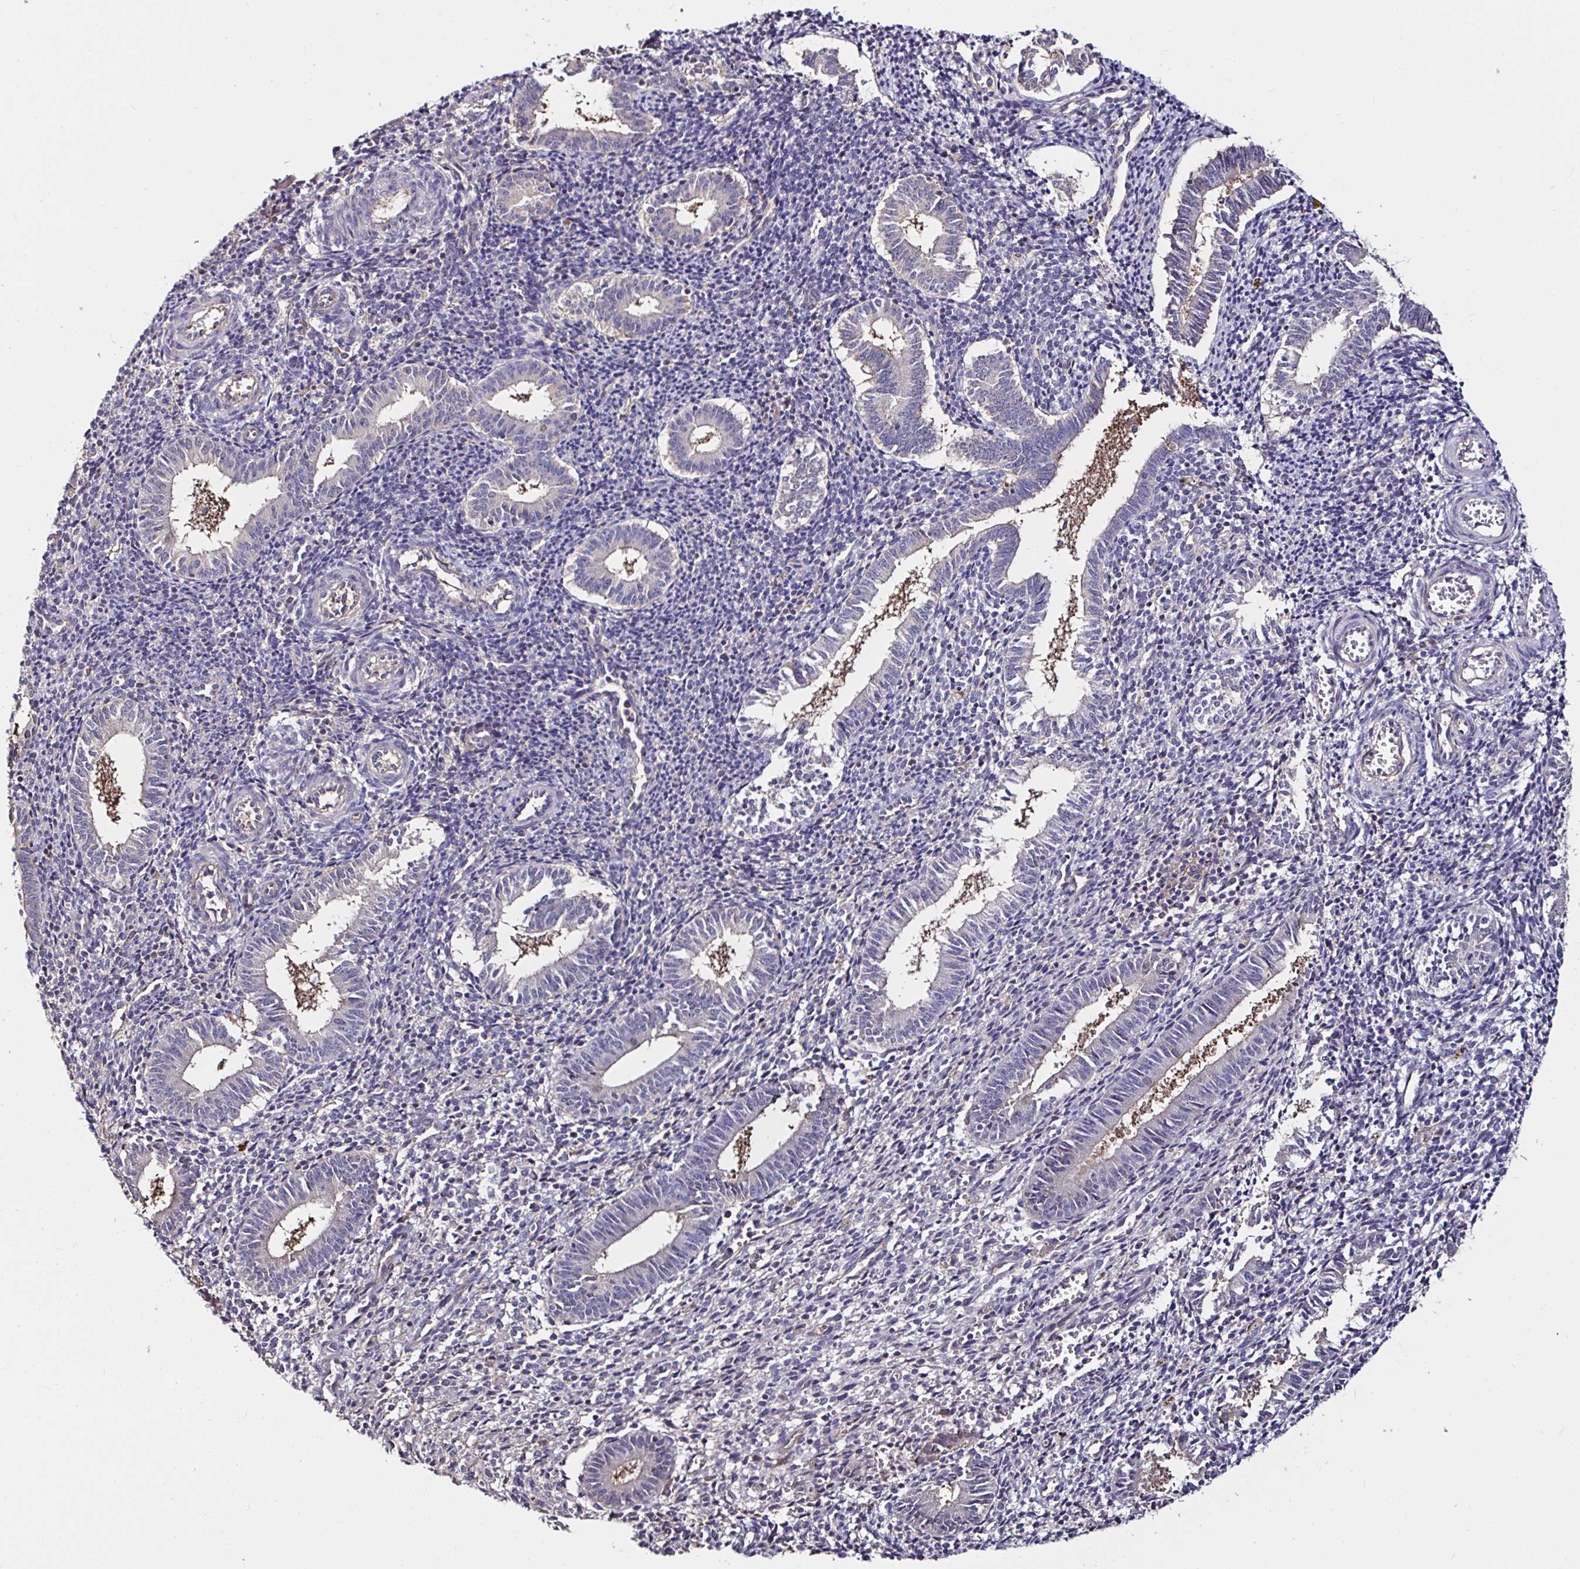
{"staining": {"intensity": "negative", "quantity": "none", "location": "none"}, "tissue": "endometrium", "cell_type": "Cells in endometrial stroma", "image_type": "normal", "snomed": [{"axis": "morphology", "description": "Normal tissue, NOS"}, {"axis": "topography", "description": "Endometrium"}], "caption": "Cells in endometrial stroma are negative for brown protein staining in normal endometrium. The staining is performed using DAB (3,3'-diaminobenzidine) brown chromogen with nuclei counter-stained in using hematoxylin.", "gene": "RSRP1", "patient": {"sex": "female", "age": 25}}